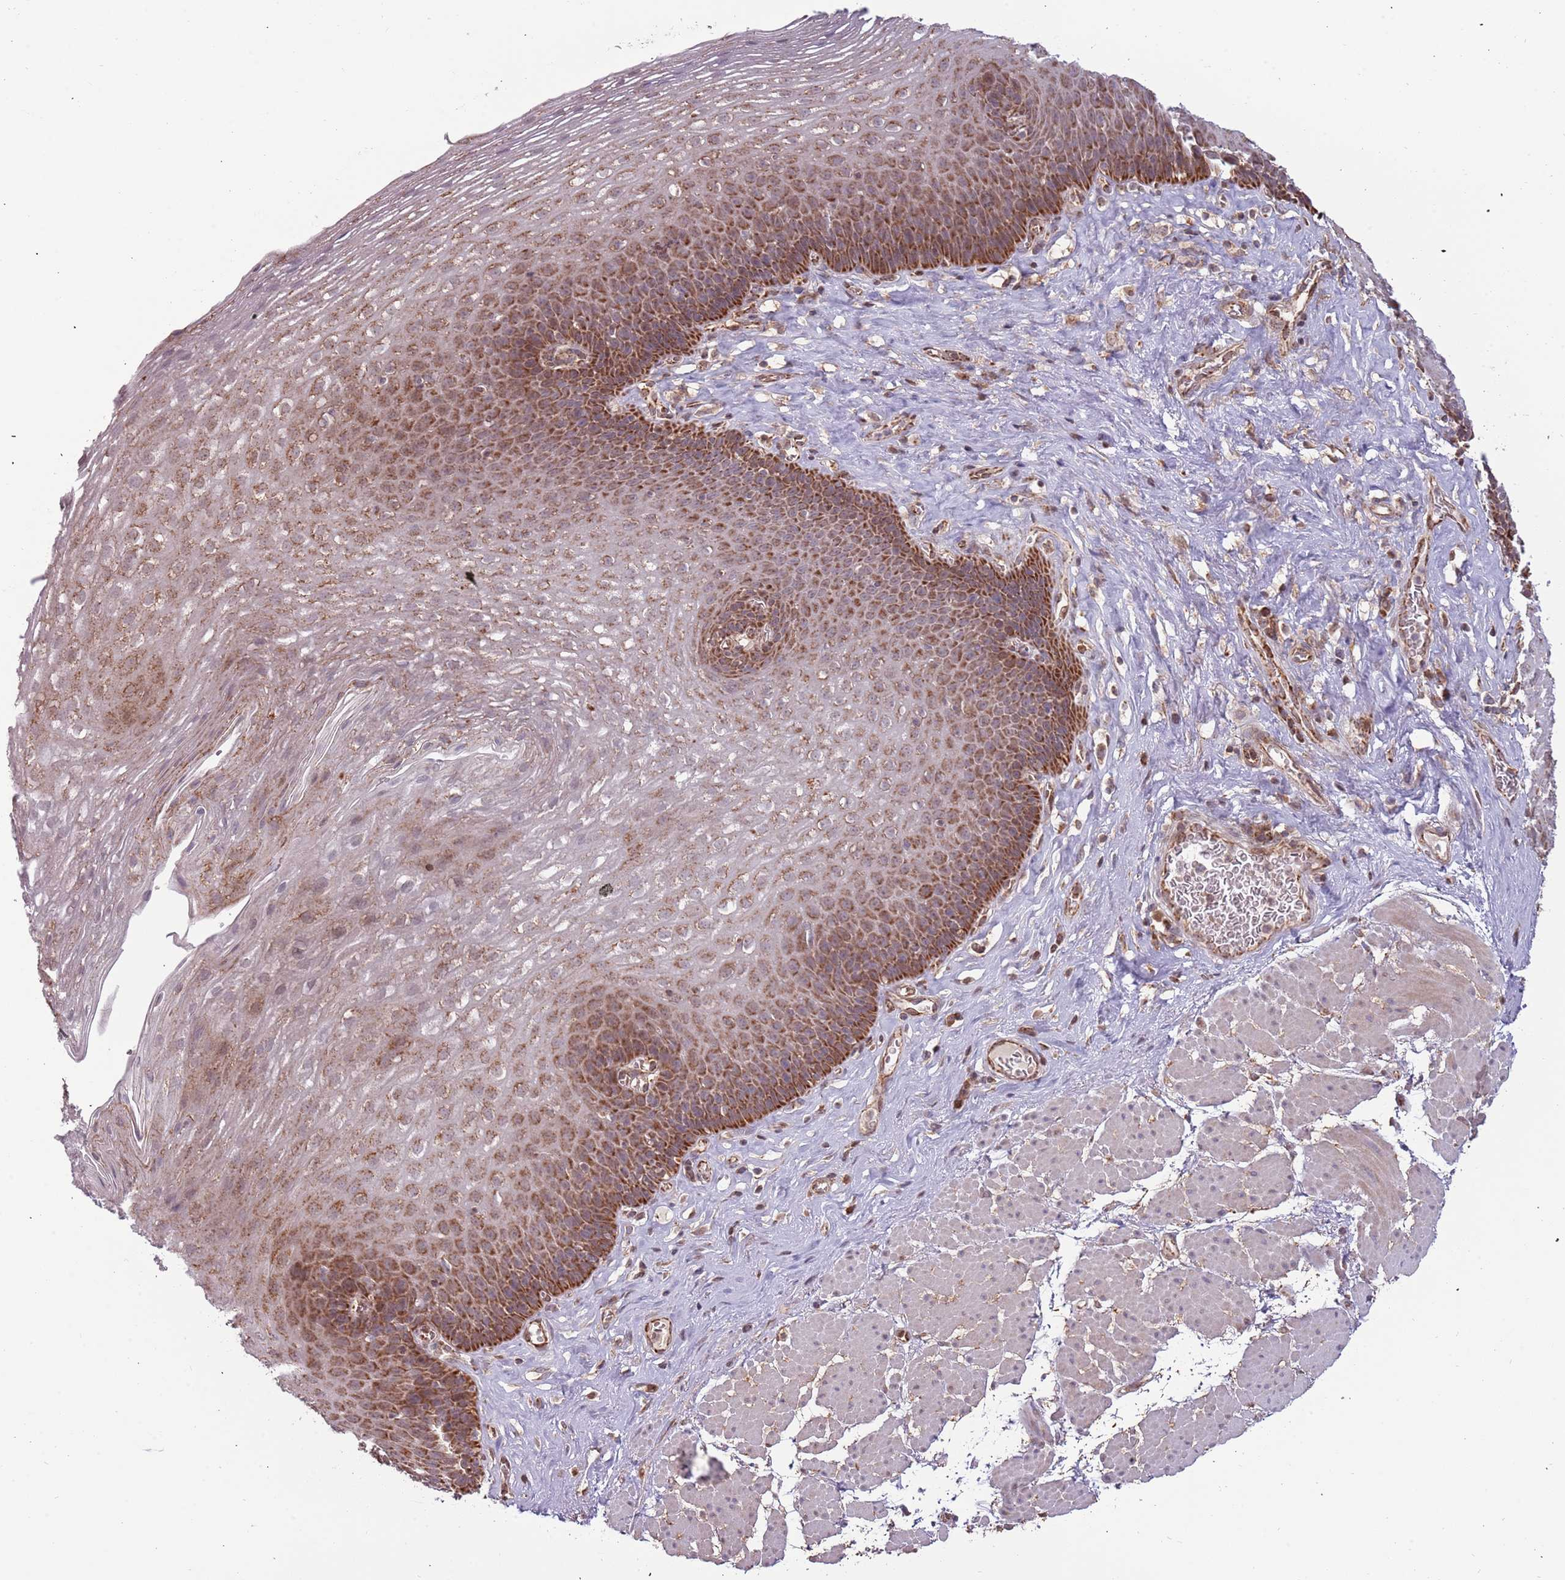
{"staining": {"intensity": "strong", "quantity": "25%-75%", "location": "cytoplasmic/membranous"}, "tissue": "esophagus", "cell_type": "Squamous epithelial cells", "image_type": "normal", "snomed": [{"axis": "morphology", "description": "Normal tissue, NOS"}, {"axis": "topography", "description": "Esophagus"}], "caption": "Immunohistochemical staining of normal esophagus shows high levels of strong cytoplasmic/membranous expression in about 25%-75% of squamous epithelial cells.", "gene": "IL17RD", "patient": {"sex": "female", "age": 66}}